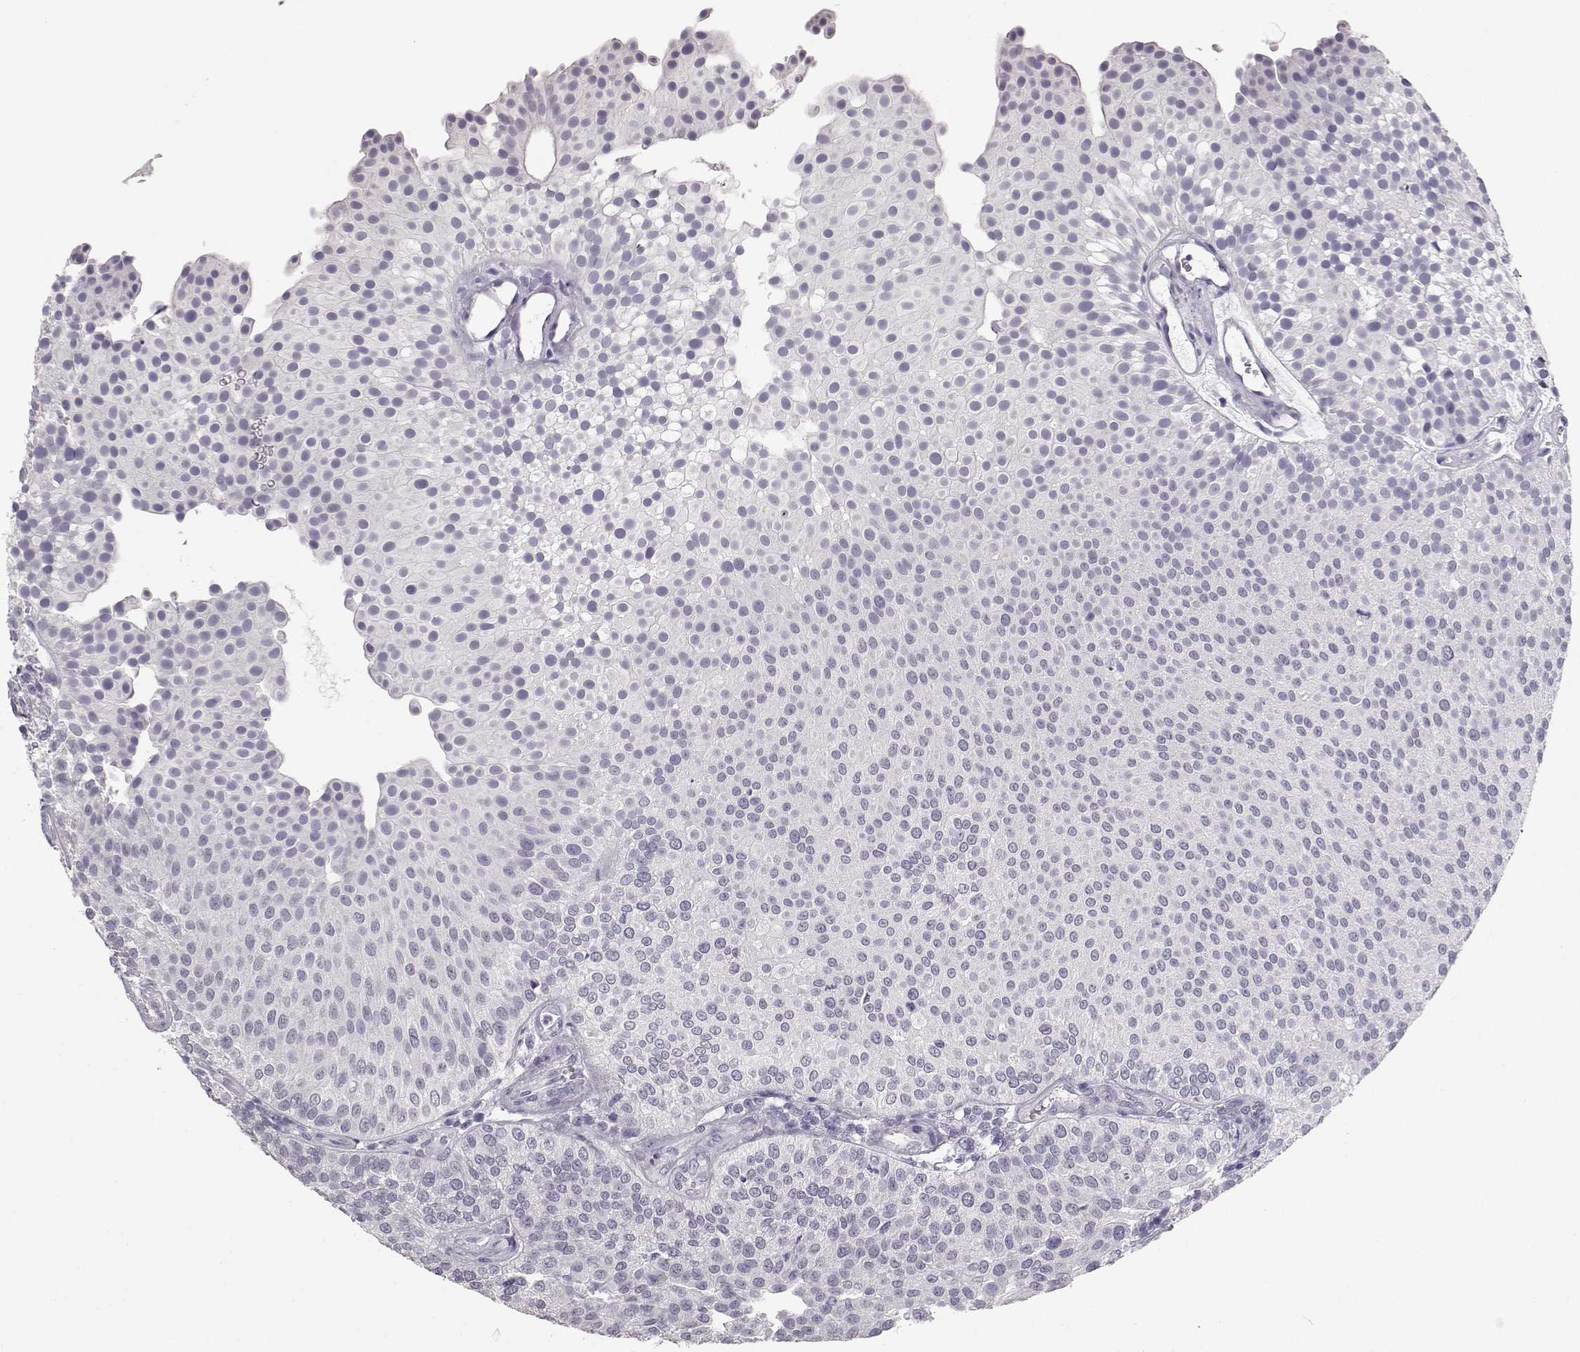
{"staining": {"intensity": "negative", "quantity": "none", "location": "none"}, "tissue": "urothelial cancer", "cell_type": "Tumor cells", "image_type": "cancer", "snomed": [{"axis": "morphology", "description": "Urothelial carcinoma, Low grade"}, {"axis": "topography", "description": "Urinary bladder"}], "caption": "The image shows no significant expression in tumor cells of urothelial carcinoma (low-grade).", "gene": "TKTL1", "patient": {"sex": "female", "age": 87}}